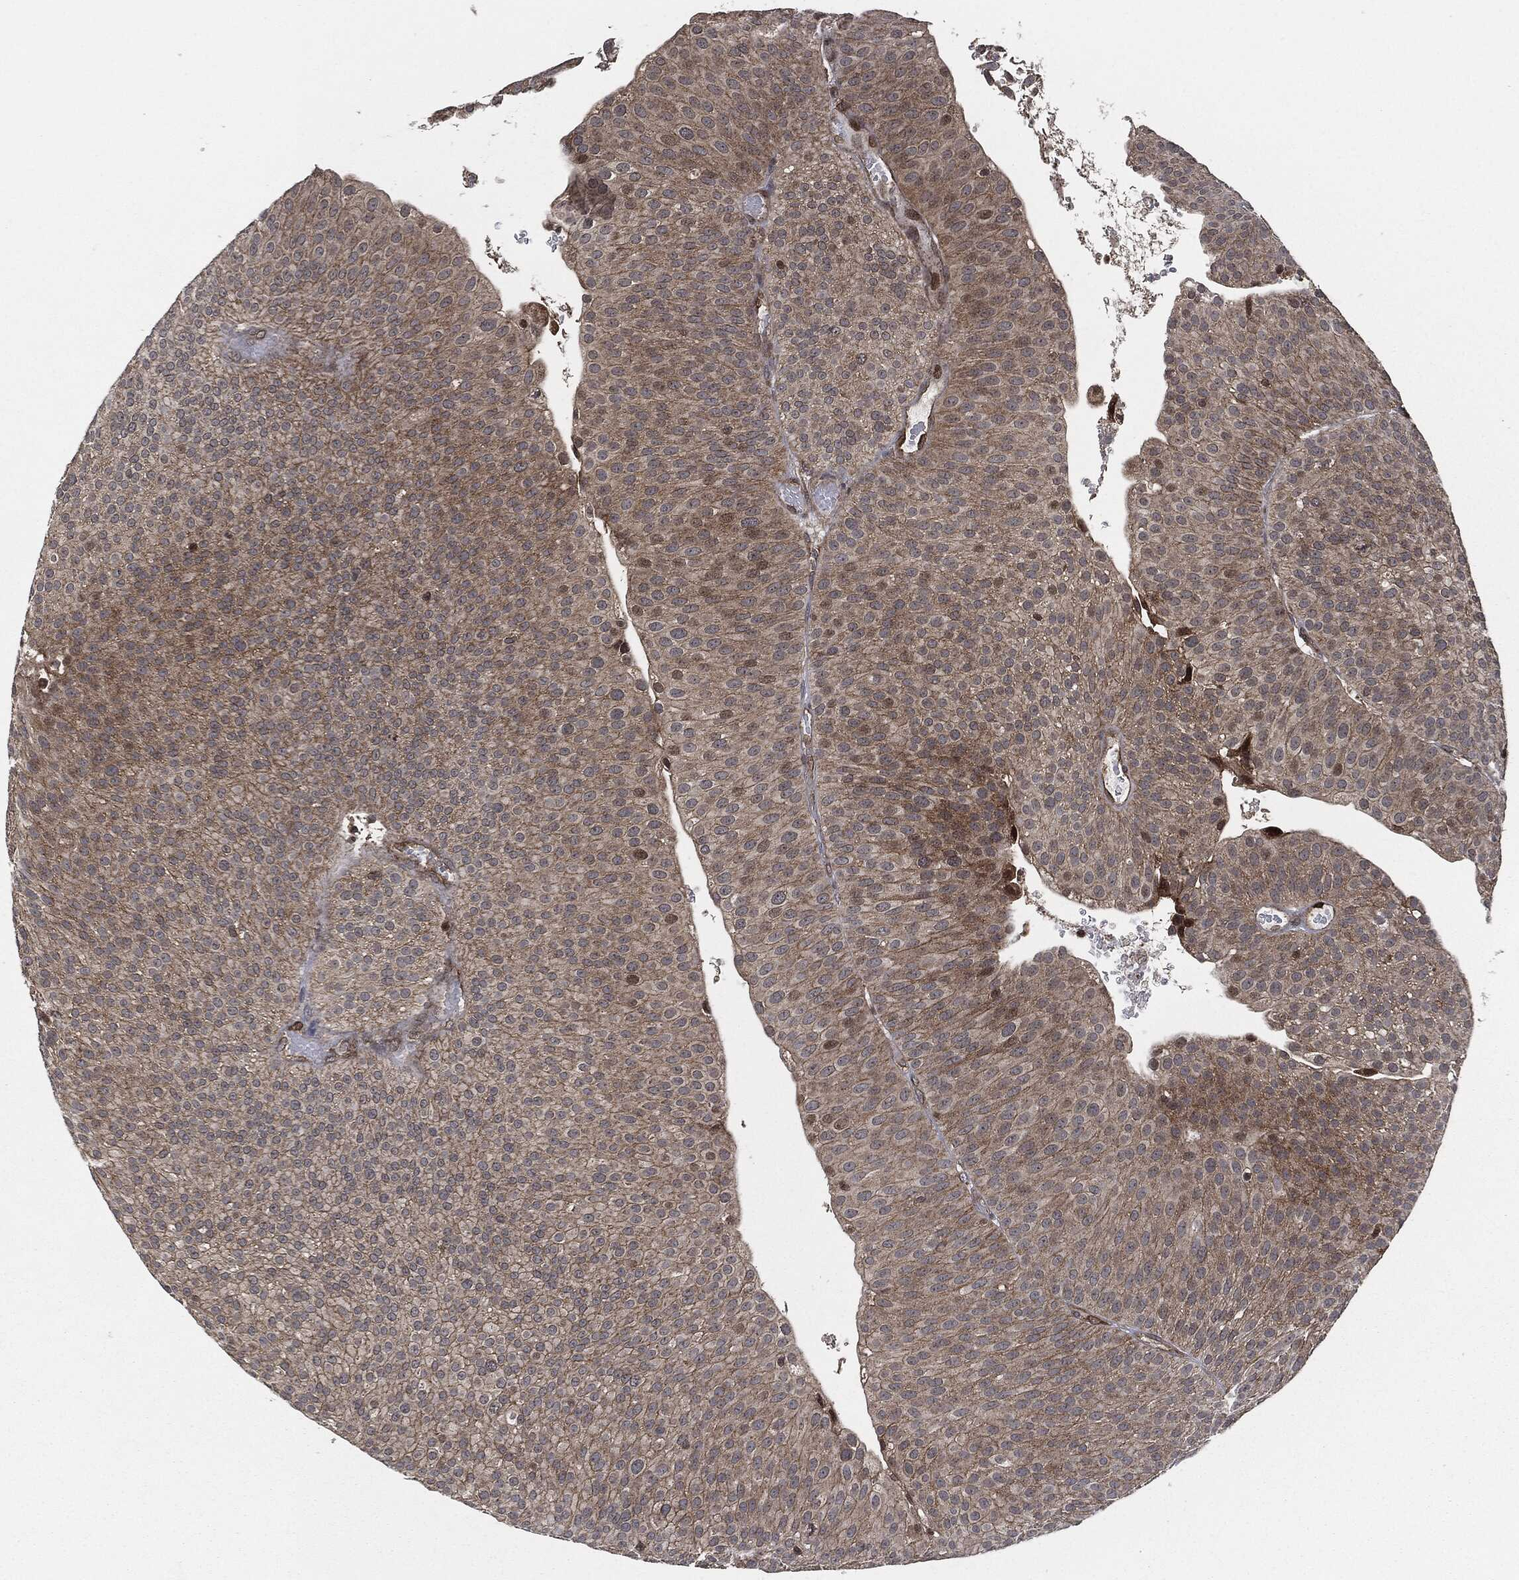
{"staining": {"intensity": "moderate", "quantity": "<25%", "location": "cytoplasmic/membranous"}, "tissue": "urothelial cancer", "cell_type": "Tumor cells", "image_type": "cancer", "snomed": [{"axis": "morphology", "description": "Urothelial carcinoma, Low grade"}, {"axis": "topography", "description": "Urinary bladder"}], "caption": "Low-grade urothelial carcinoma stained with IHC shows moderate cytoplasmic/membranous positivity in about <25% of tumor cells. The staining is performed using DAB (3,3'-diaminobenzidine) brown chromogen to label protein expression. The nuclei are counter-stained blue using hematoxylin.", "gene": "HRAS", "patient": {"sex": "male", "age": 65}}